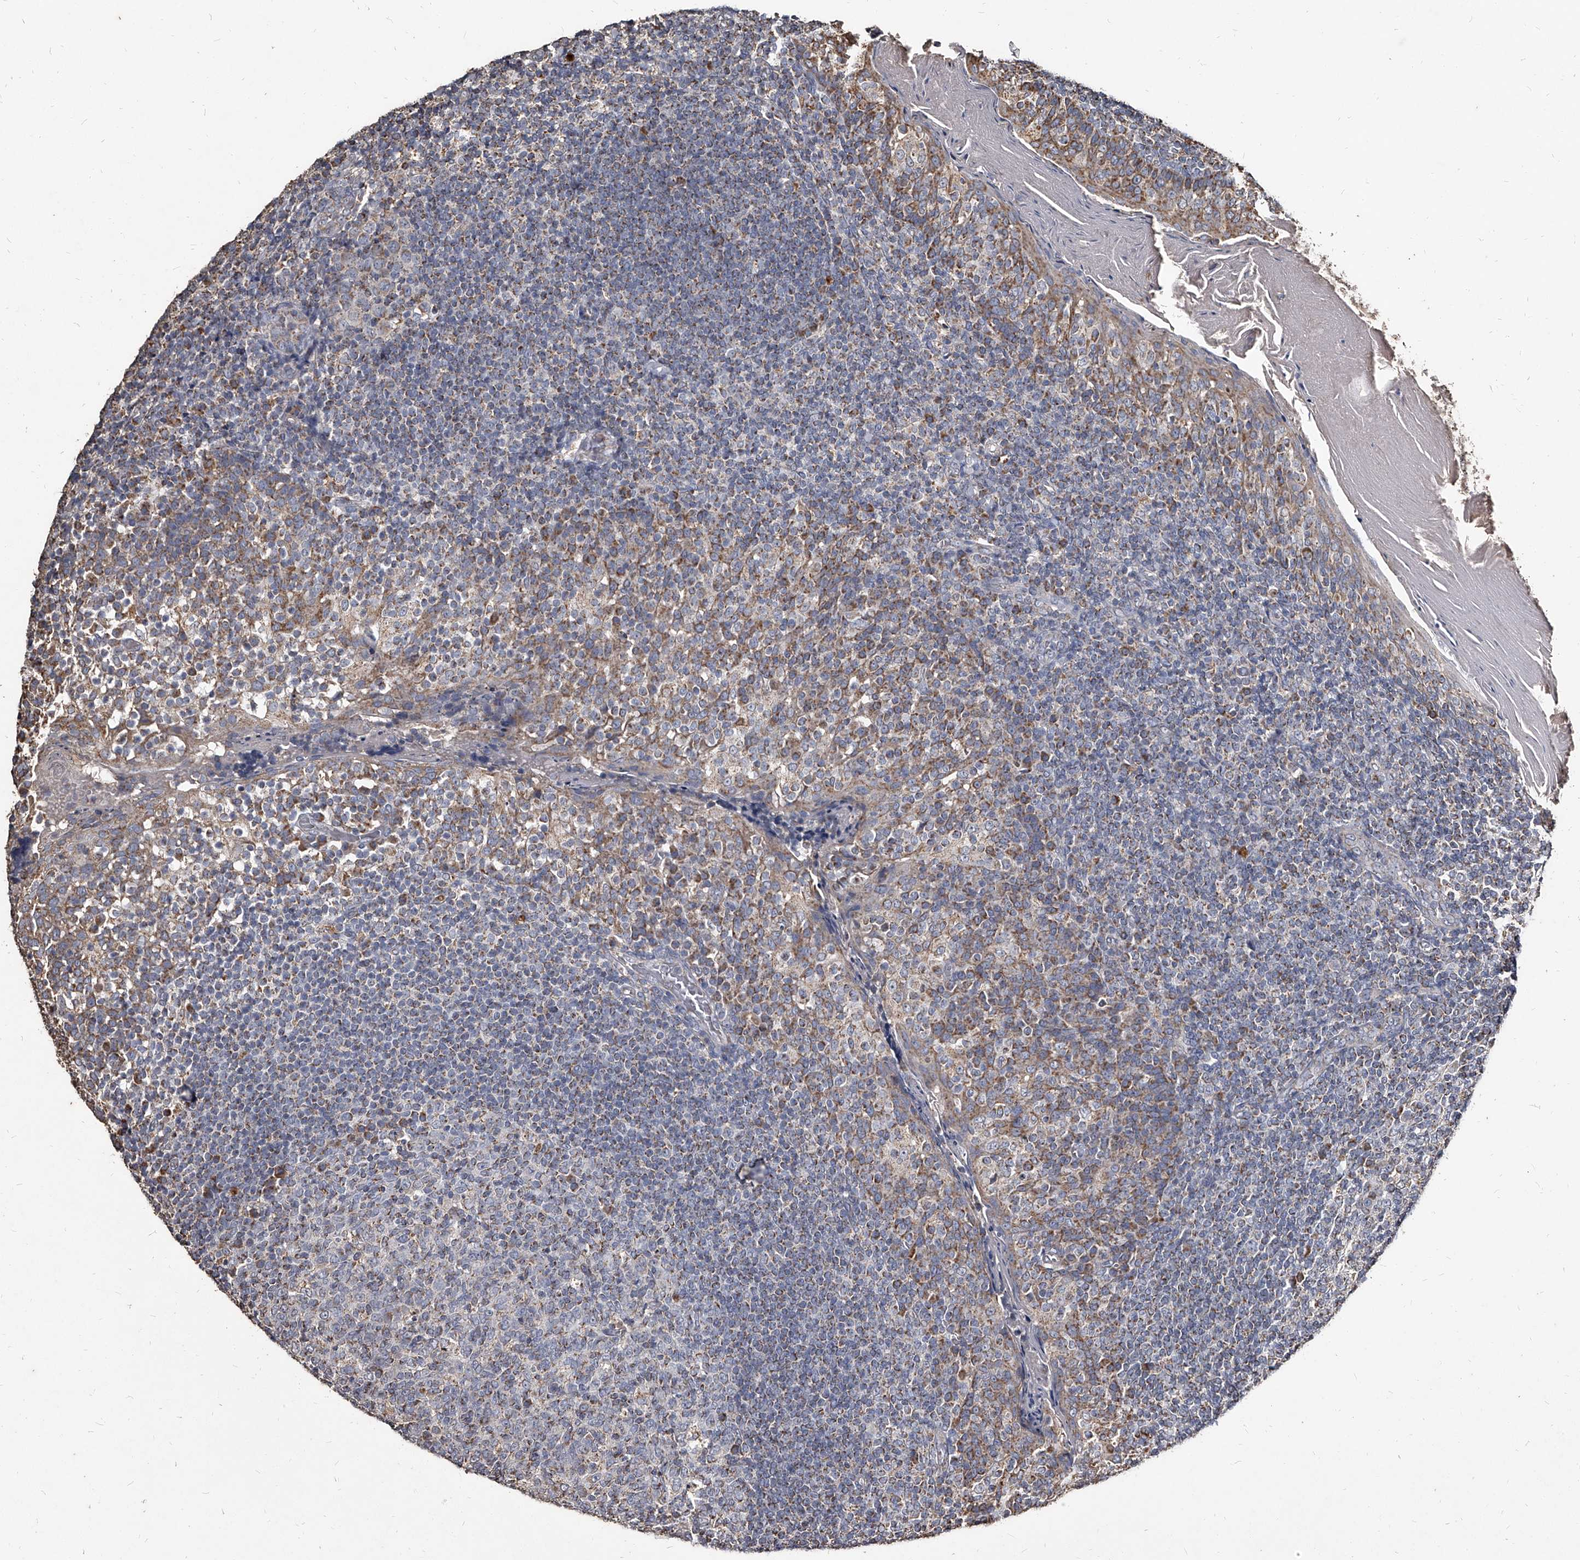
{"staining": {"intensity": "moderate", "quantity": "25%-75%", "location": "cytoplasmic/membranous"}, "tissue": "tonsil", "cell_type": "Germinal center cells", "image_type": "normal", "snomed": [{"axis": "morphology", "description": "Normal tissue, NOS"}, {"axis": "topography", "description": "Tonsil"}], "caption": "Protein staining of unremarkable tonsil displays moderate cytoplasmic/membranous staining in about 25%-75% of germinal center cells.", "gene": "GPR183", "patient": {"sex": "female", "age": 19}}